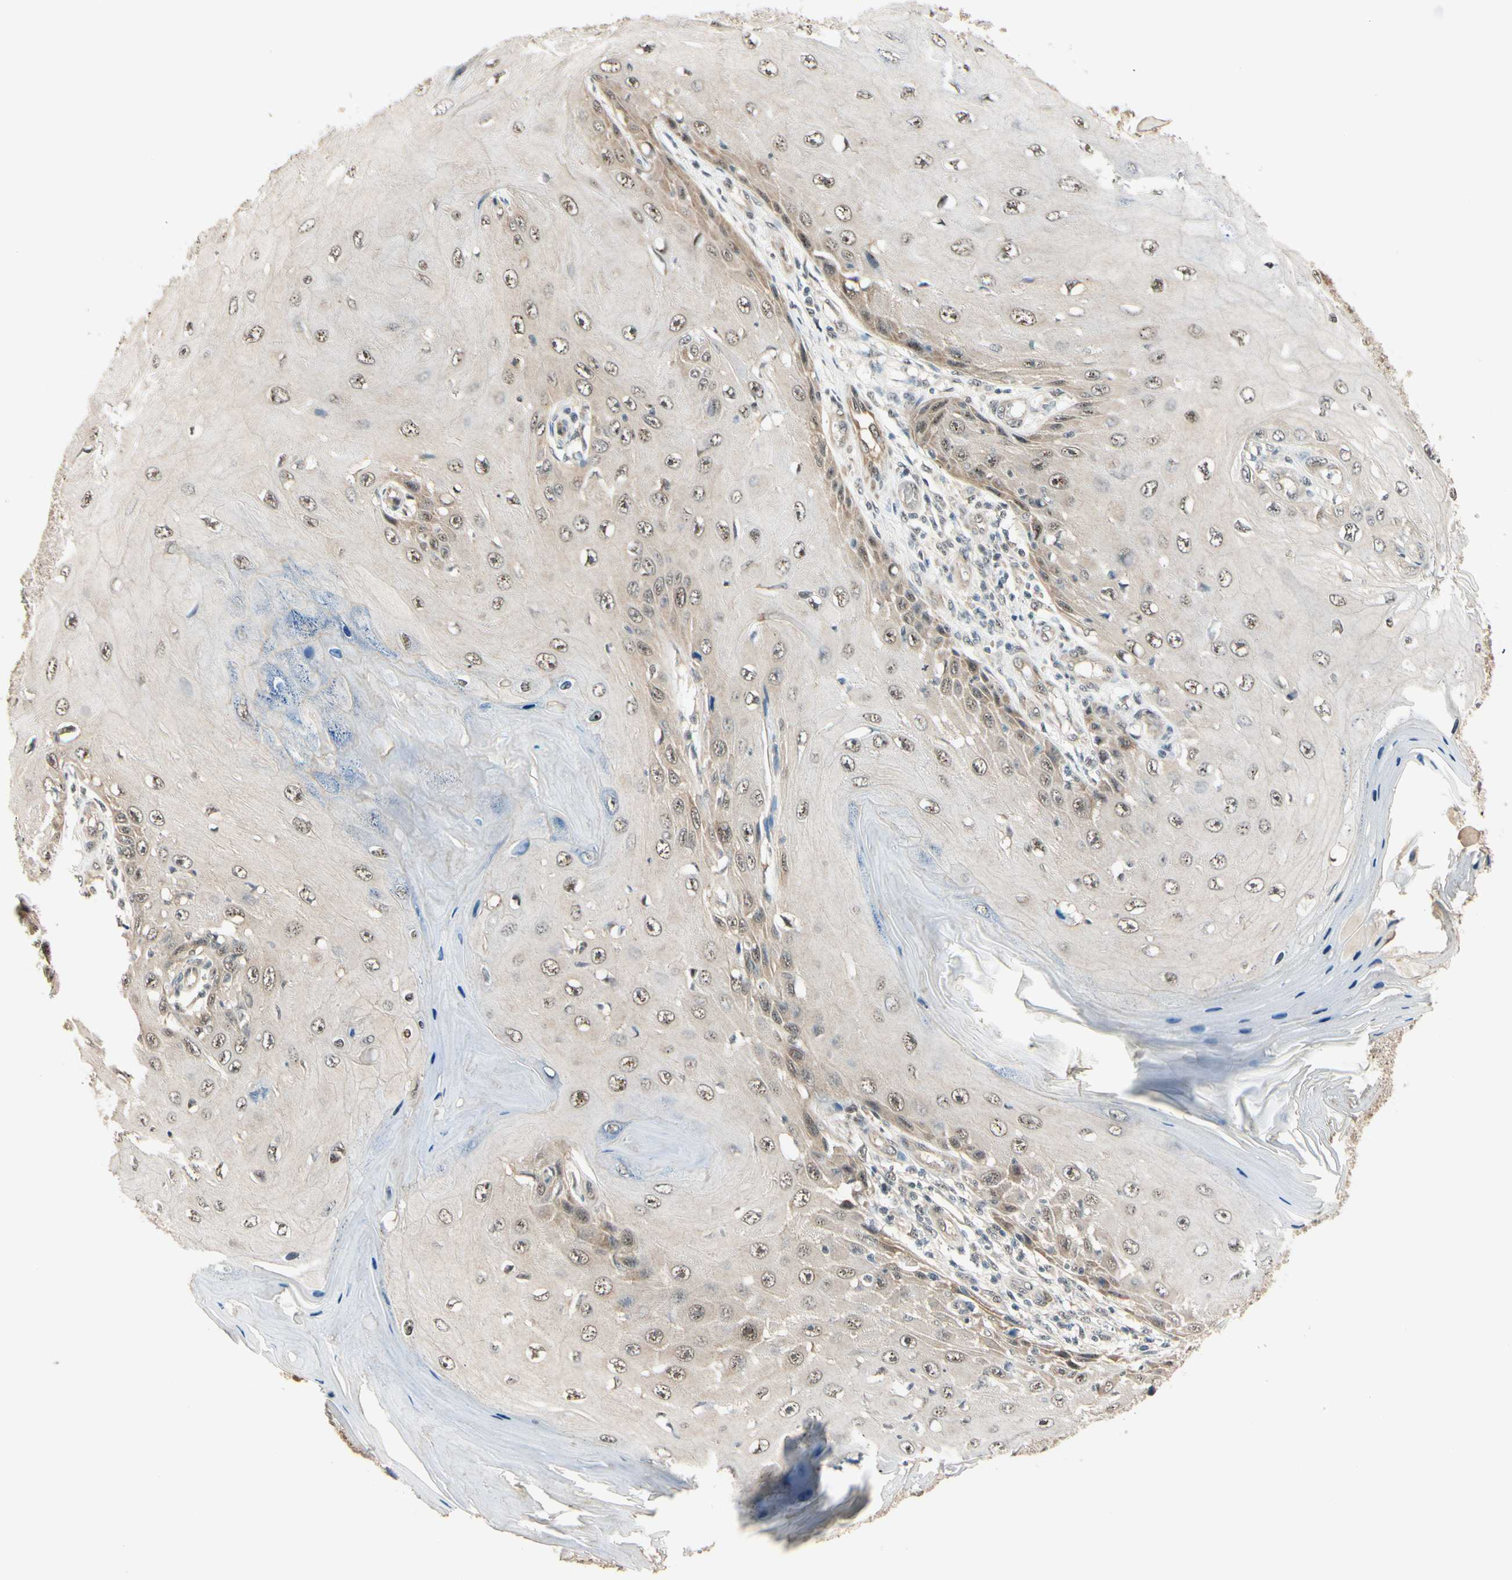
{"staining": {"intensity": "moderate", "quantity": ">75%", "location": "cytoplasmic/membranous,nuclear"}, "tissue": "skin cancer", "cell_type": "Tumor cells", "image_type": "cancer", "snomed": [{"axis": "morphology", "description": "Squamous cell carcinoma, NOS"}, {"axis": "topography", "description": "Skin"}], "caption": "Tumor cells reveal medium levels of moderate cytoplasmic/membranous and nuclear expression in about >75% of cells in human skin cancer.", "gene": "MCPH1", "patient": {"sex": "female", "age": 73}}